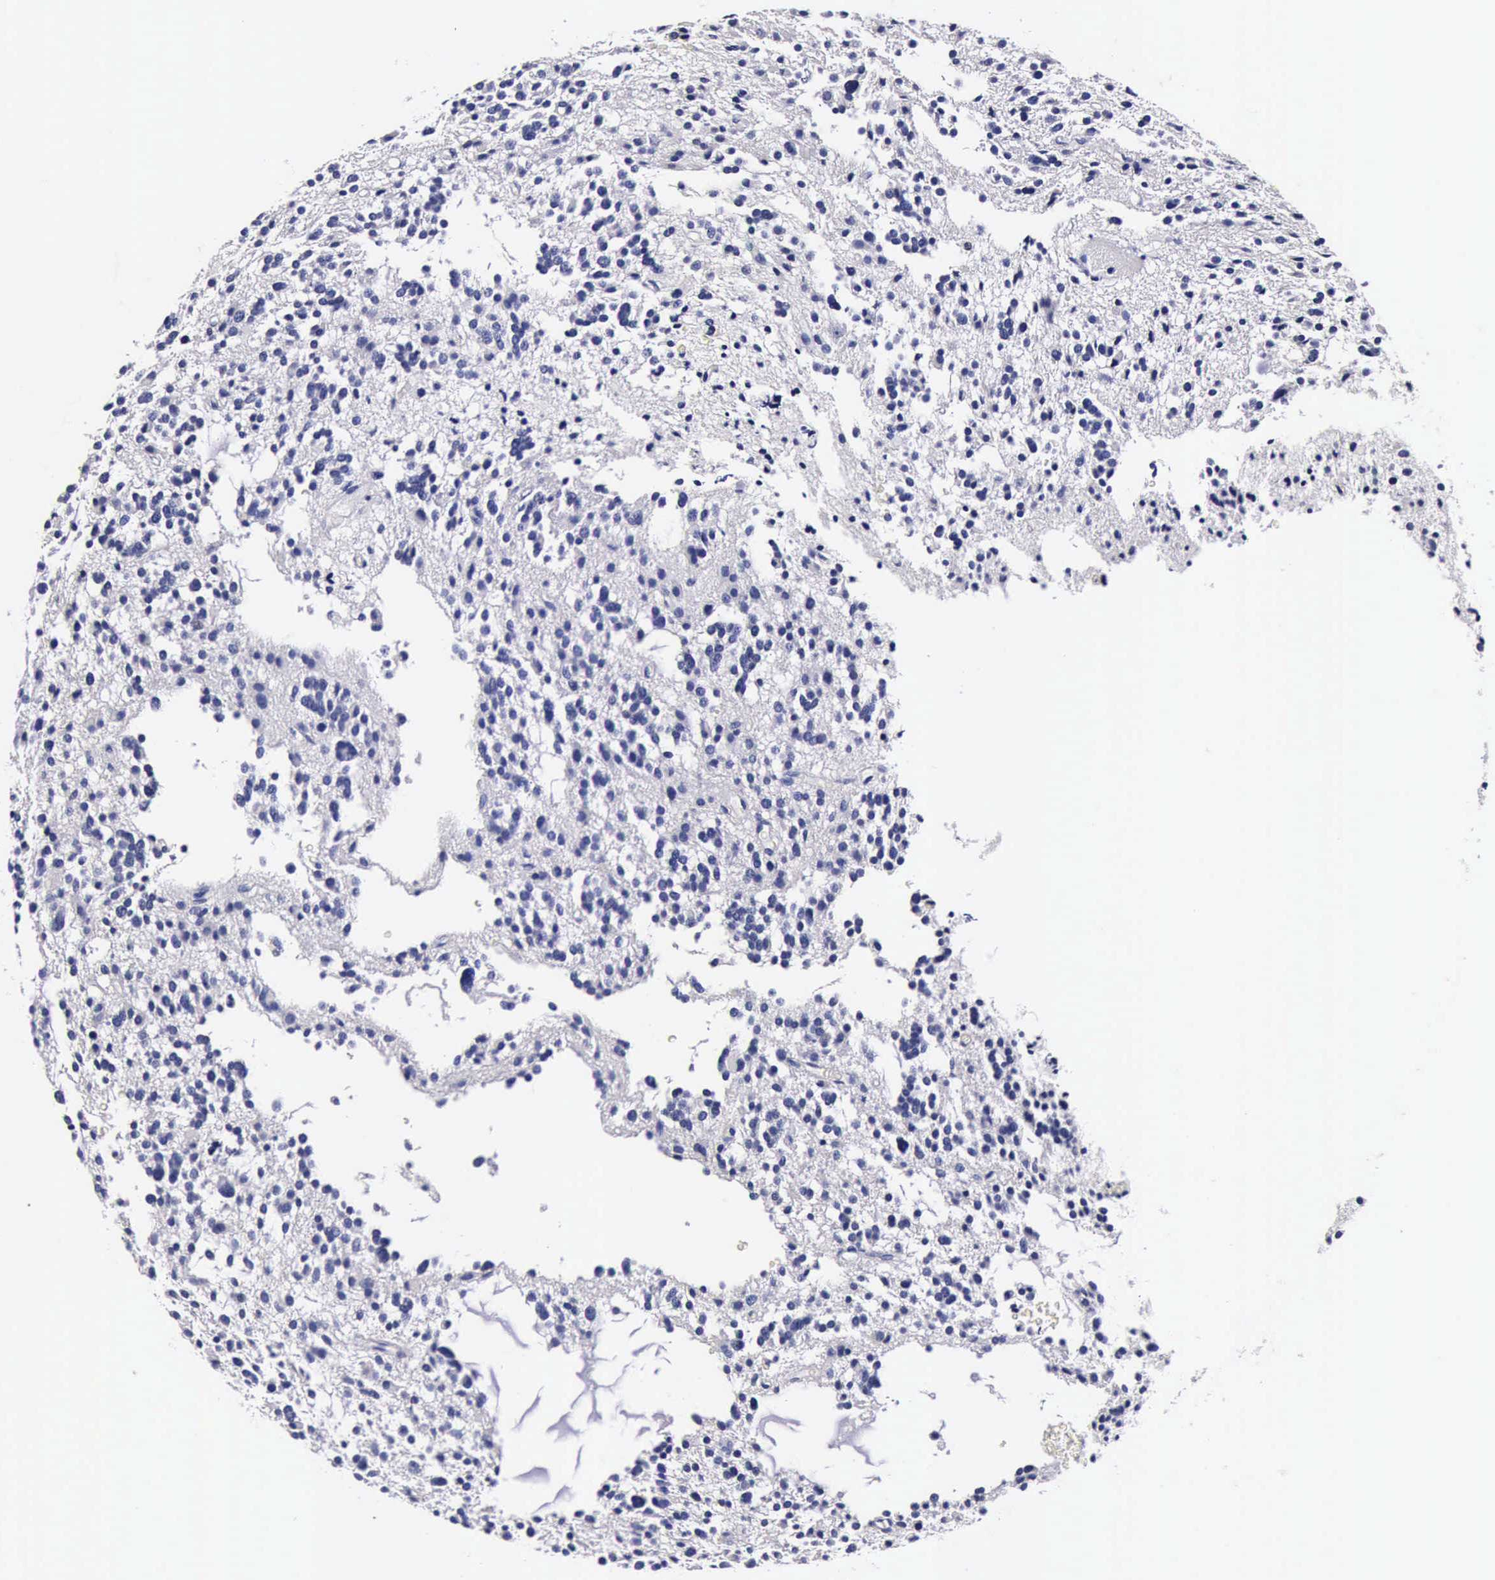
{"staining": {"intensity": "negative", "quantity": "none", "location": "none"}, "tissue": "glioma", "cell_type": "Tumor cells", "image_type": "cancer", "snomed": [{"axis": "morphology", "description": "Glioma, malignant, Low grade"}, {"axis": "topography", "description": "Brain"}], "caption": "Immunohistochemistry histopathology image of glioma stained for a protein (brown), which shows no positivity in tumor cells.", "gene": "IAPP", "patient": {"sex": "female", "age": 36}}